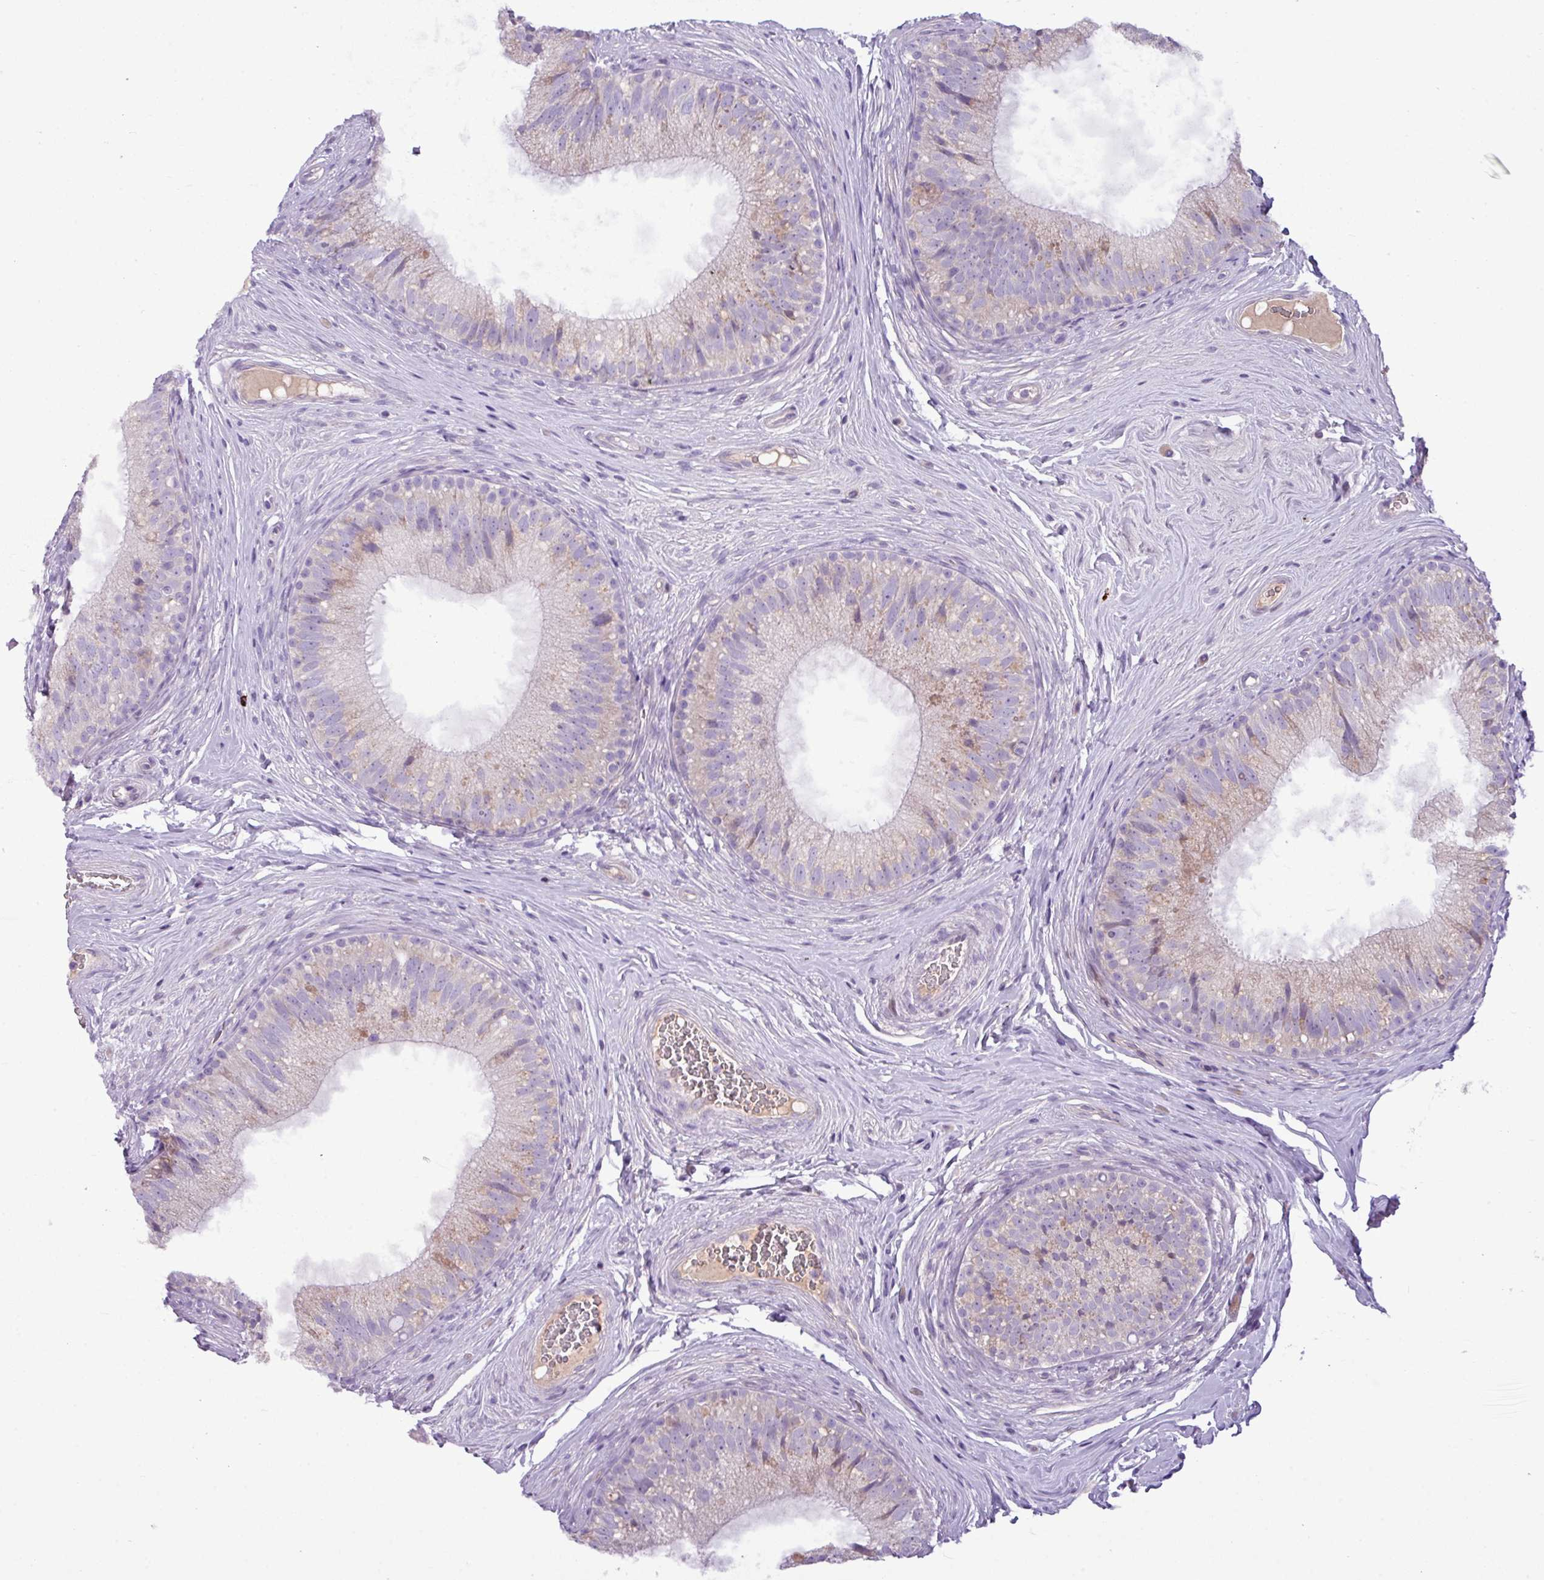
{"staining": {"intensity": "weak", "quantity": "<25%", "location": "cytoplasmic/membranous"}, "tissue": "epididymis", "cell_type": "Glandular cells", "image_type": "normal", "snomed": [{"axis": "morphology", "description": "Normal tissue, NOS"}, {"axis": "topography", "description": "Epididymis"}], "caption": "Glandular cells show no significant positivity in unremarkable epididymis.", "gene": "IL17A", "patient": {"sex": "male", "age": 34}}